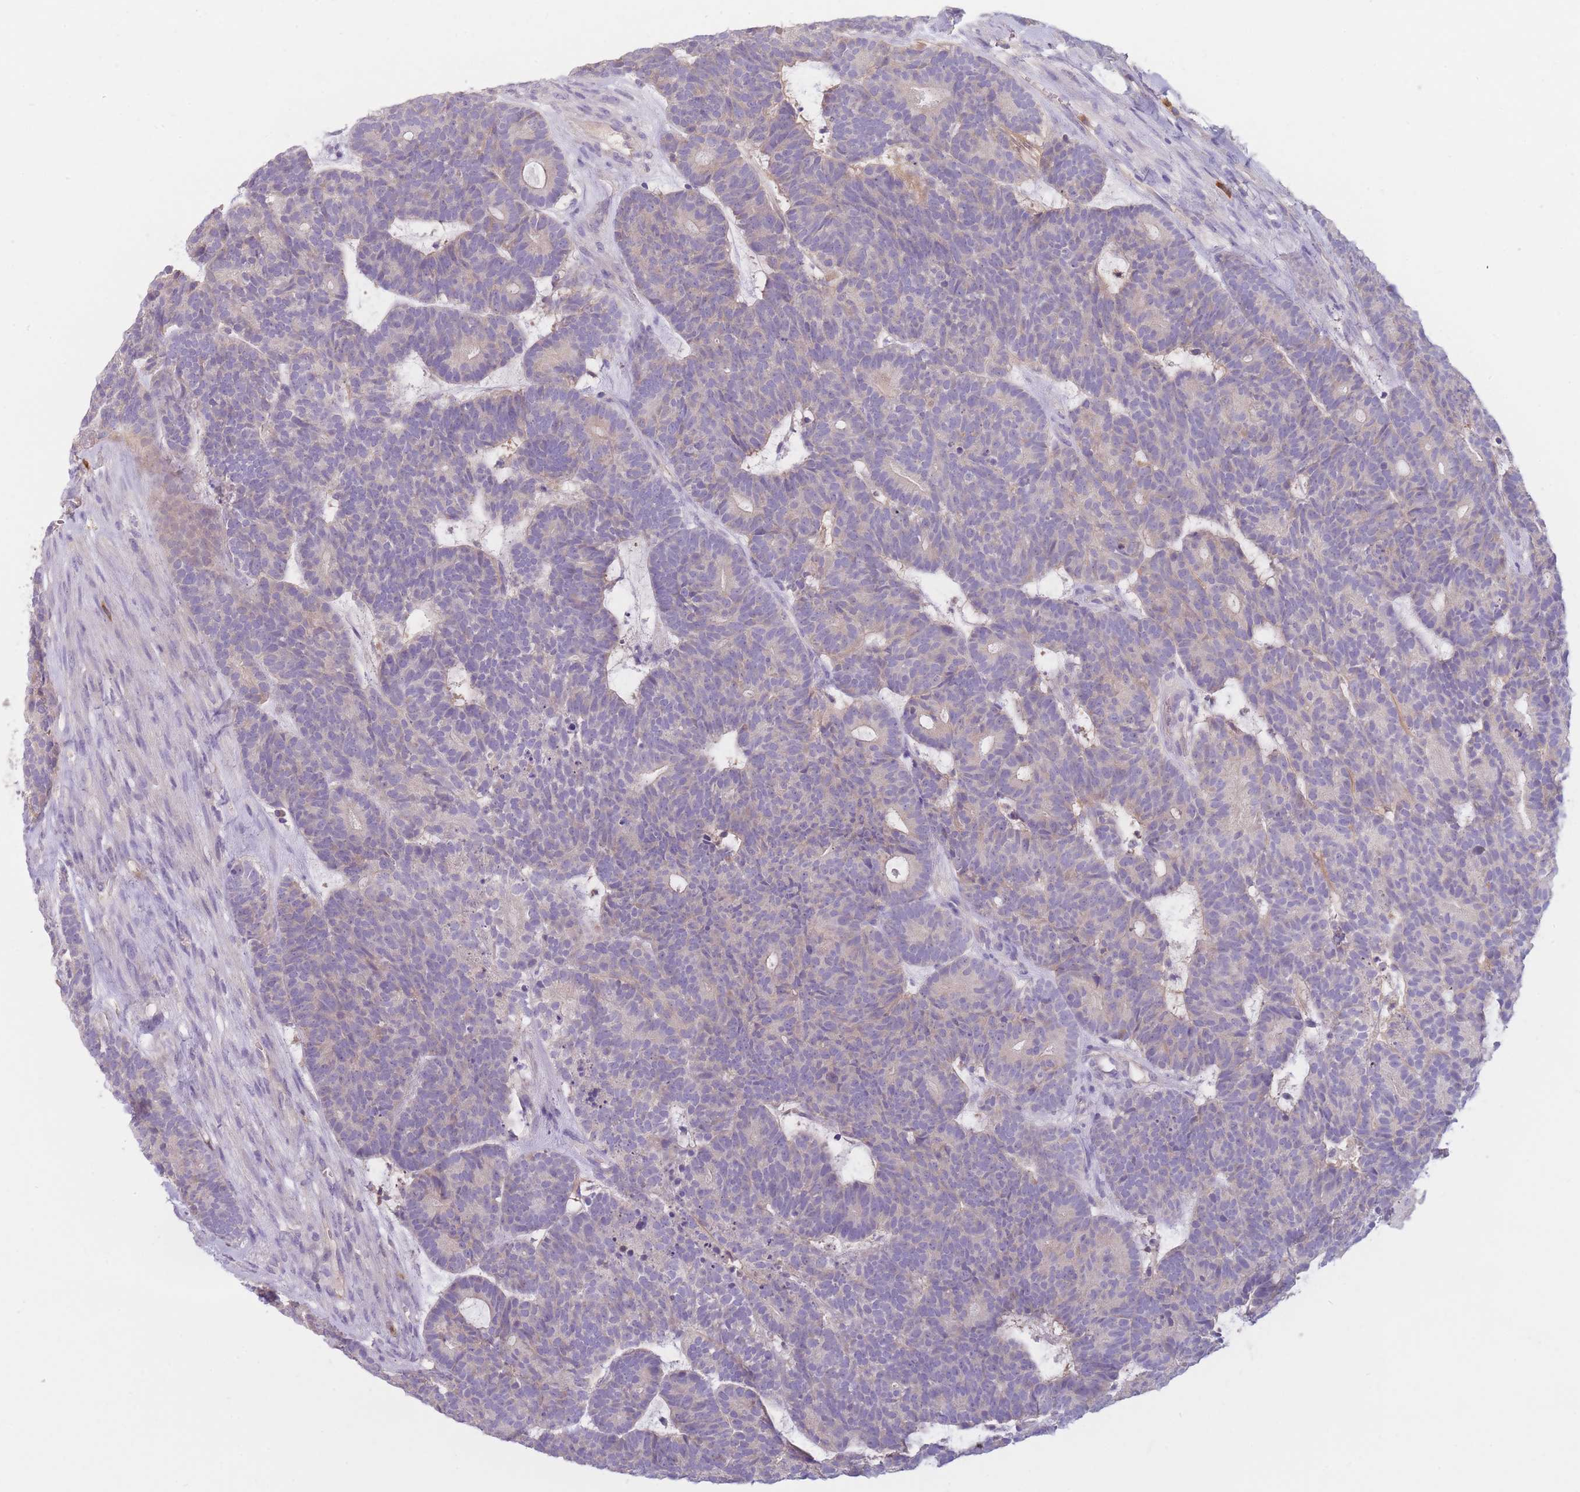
{"staining": {"intensity": "negative", "quantity": "none", "location": "none"}, "tissue": "head and neck cancer", "cell_type": "Tumor cells", "image_type": "cancer", "snomed": [{"axis": "morphology", "description": "Adenocarcinoma, NOS"}, {"axis": "topography", "description": "Head-Neck"}], "caption": "Protein analysis of head and neck adenocarcinoma reveals no significant positivity in tumor cells.", "gene": "ST3GAL4", "patient": {"sex": "female", "age": 81}}